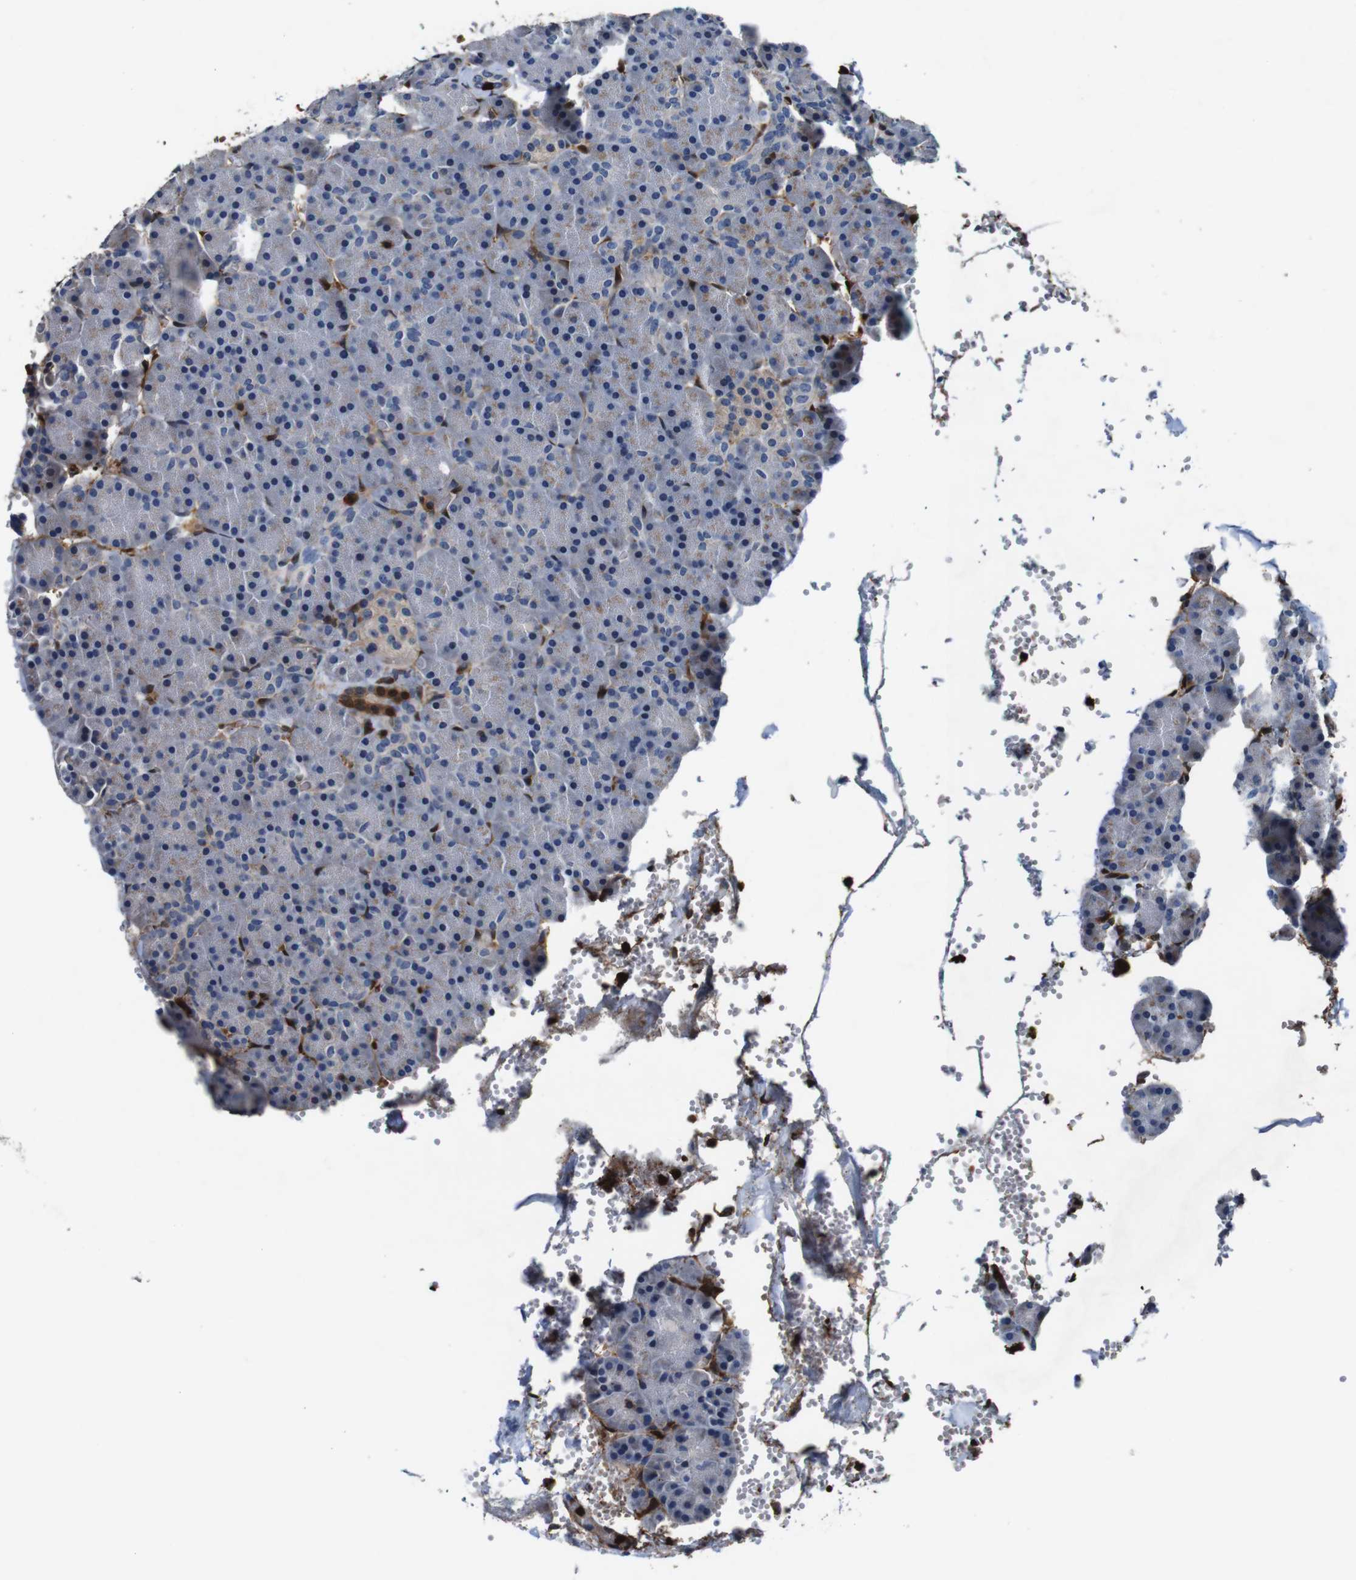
{"staining": {"intensity": "moderate", "quantity": "<25%", "location": "cytoplasmic/membranous,nuclear"}, "tissue": "pancreas", "cell_type": "Exocrine glandular cells", "image_type": "normal", "snomed": [{"axis": "morphology", "description": "Normal tissue, NOS"}, {"axis": "topography", "description": "Pancreas"}], "caption": "The micrograph demonstrates staining of normal pancreas, revealing moderate cytoplasmic/membranous,nuclear protein staining (brown color) within exocrine glandular cells.", "gene": "ANXA1", "patient": {"sex": "female", "age": 35}}